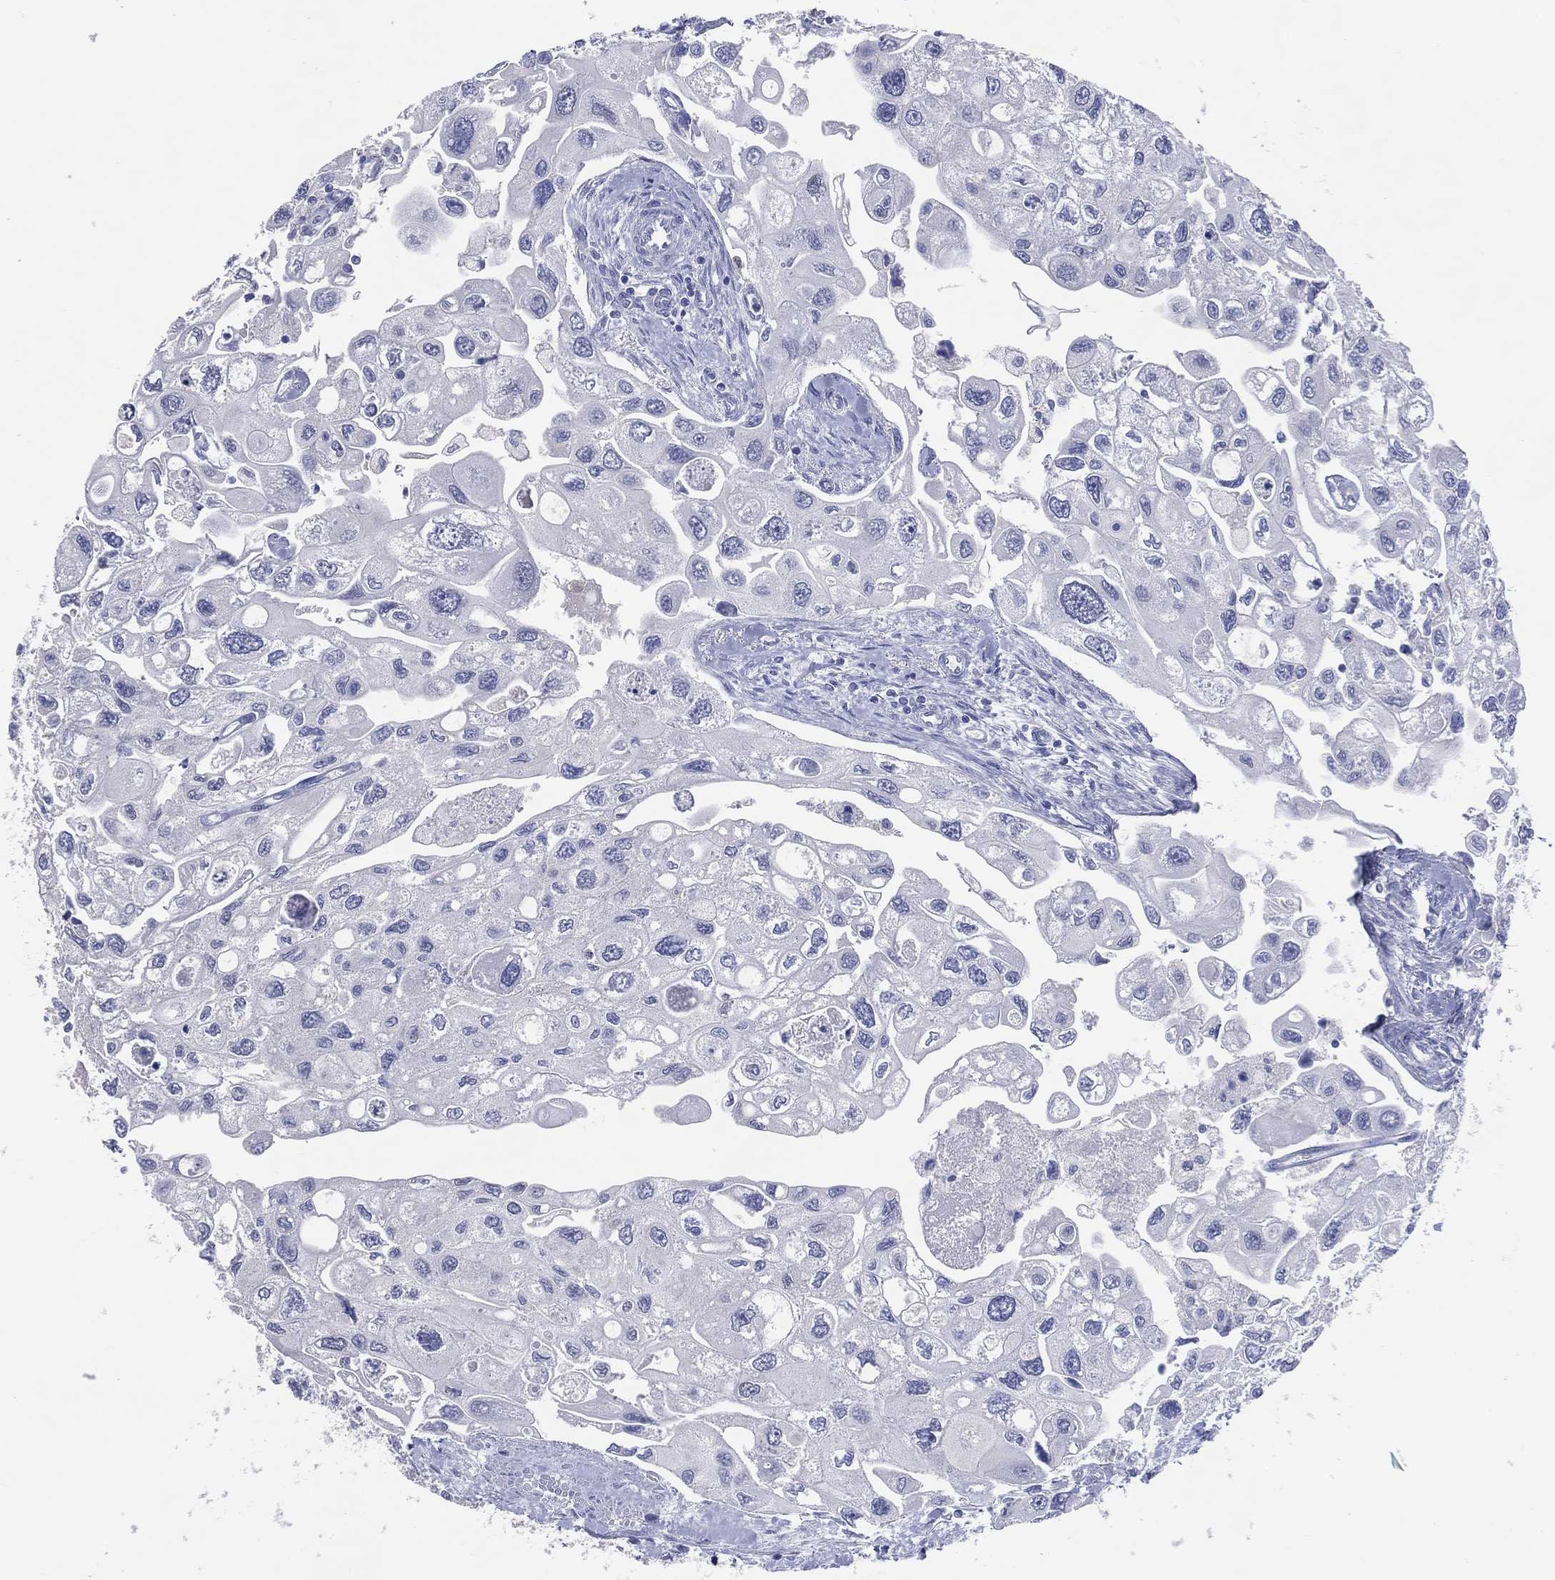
{"staining": {"intensity": "negative", "quantity": "none", "location": "none"}, "tissue": "urothelial cancer", "cell_type": "Tumor cells", "image_type": "cancer", "snomed": [{"axis": "morphology", "description": "Urothelial carcinoma, High grade"}, {"axis": "topography", "description": "Urinary bladder"}], "caption": "Immunohistochemistry (IHC) photomicrograph of urothelial cancer stained for a protein (brown), which demonstrates no positivity in tumor cells. Nuclei are stained in blue.", "gene": "DNAH6", "patient": {"sex": "male", "age": 59}}